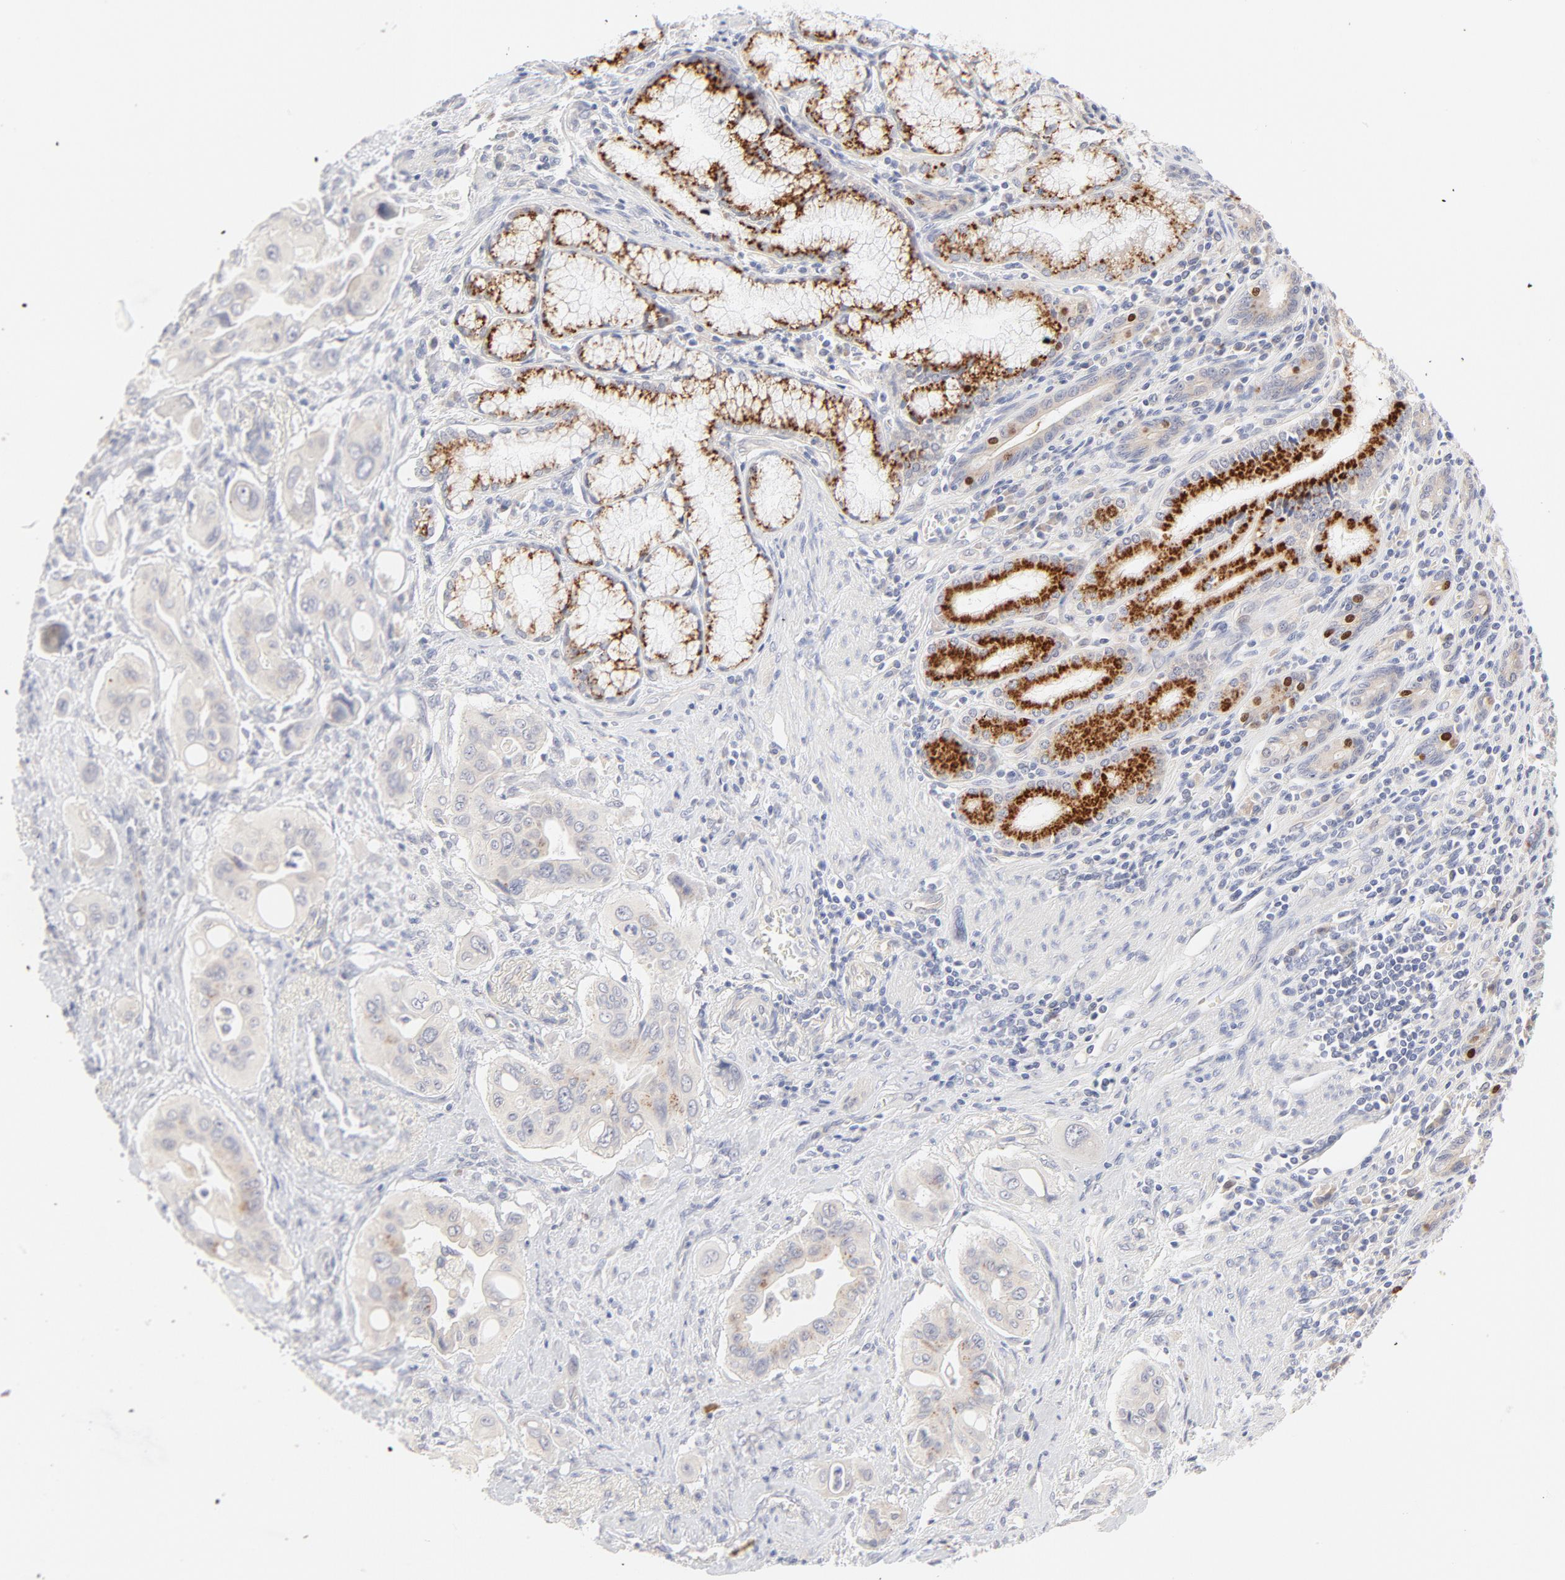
{"staining": {"intensity": "moderate", "quantity": "<25%", "location": "cytoplasmic/membranous"}, "tissue": "pancreatic cancer", "cell_type": "Tumor cells", "image_type": "cancer", "snomed": [{"axis": "morphology", "description": "Adenocarcinoma, NOS"}, {"axis": "topography", "description": "Pancreas"}], "caption": "This image demonstrates immunohistochemistry (IHC) staining of human pancreatic cancer (adenocarcinoma), with low moderate cytoplasmic/membranous staining in approximately <25% of tumor cells.", "gene": "NKX2-2", "patient": {"sex": "male", "age": 77}}